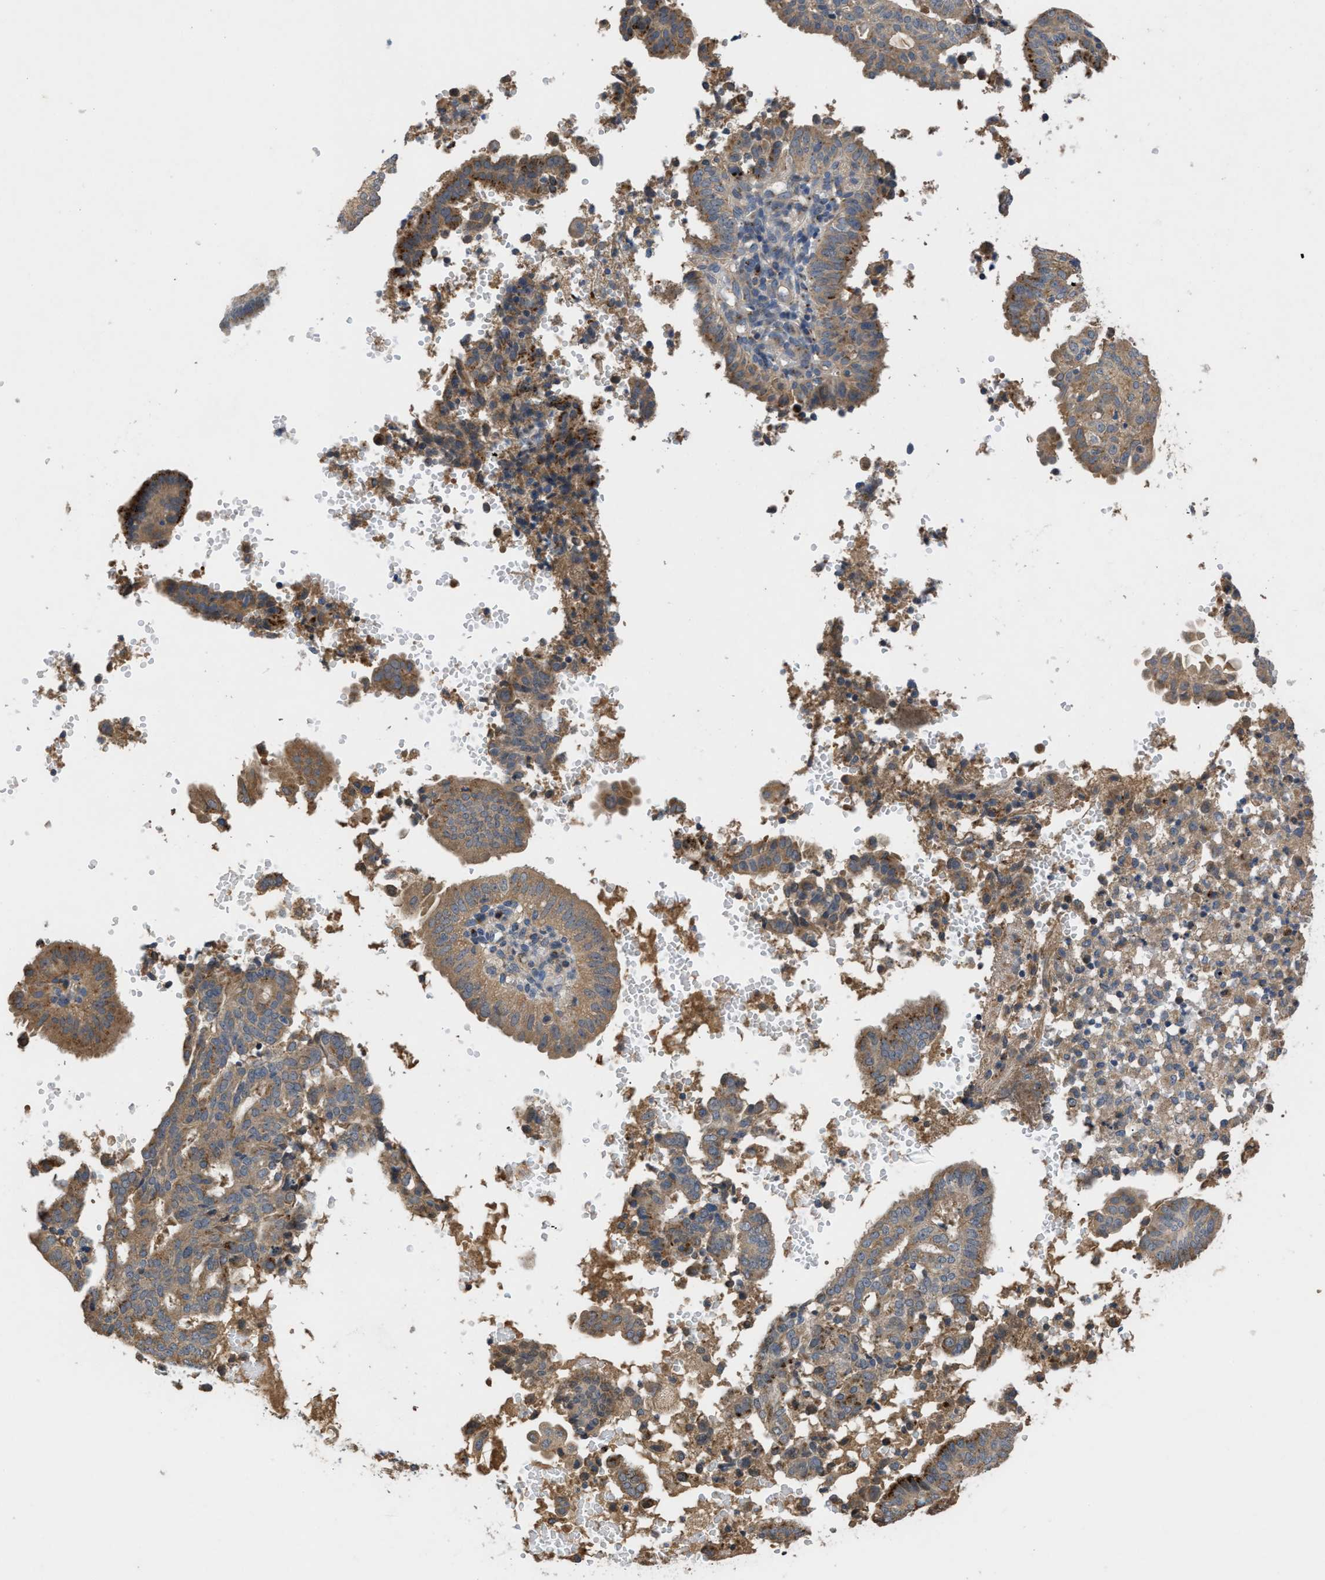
{"staining": {"intensity": "moderate", "quantity": ">75%", "location": "cytoplasmic/membranous"}, "tissue": "endometrial cancer", "cell_type": "Tumor cells", "image_type": "cancer", "snomed": [{"axis": "morphology", "description": "Adenocarcinoma, NOS"}, {"axis": "topography", "description": "Endometrium"}], "caption": "Immunohistochemical staining of human adenocarcinoma (endometrial) displays moderate cytoplasmic/membranous protein positivity in approximately >75% of tumor cells.", "gene": "SIK2", "patient": {"sex": "female", "age": 58}}